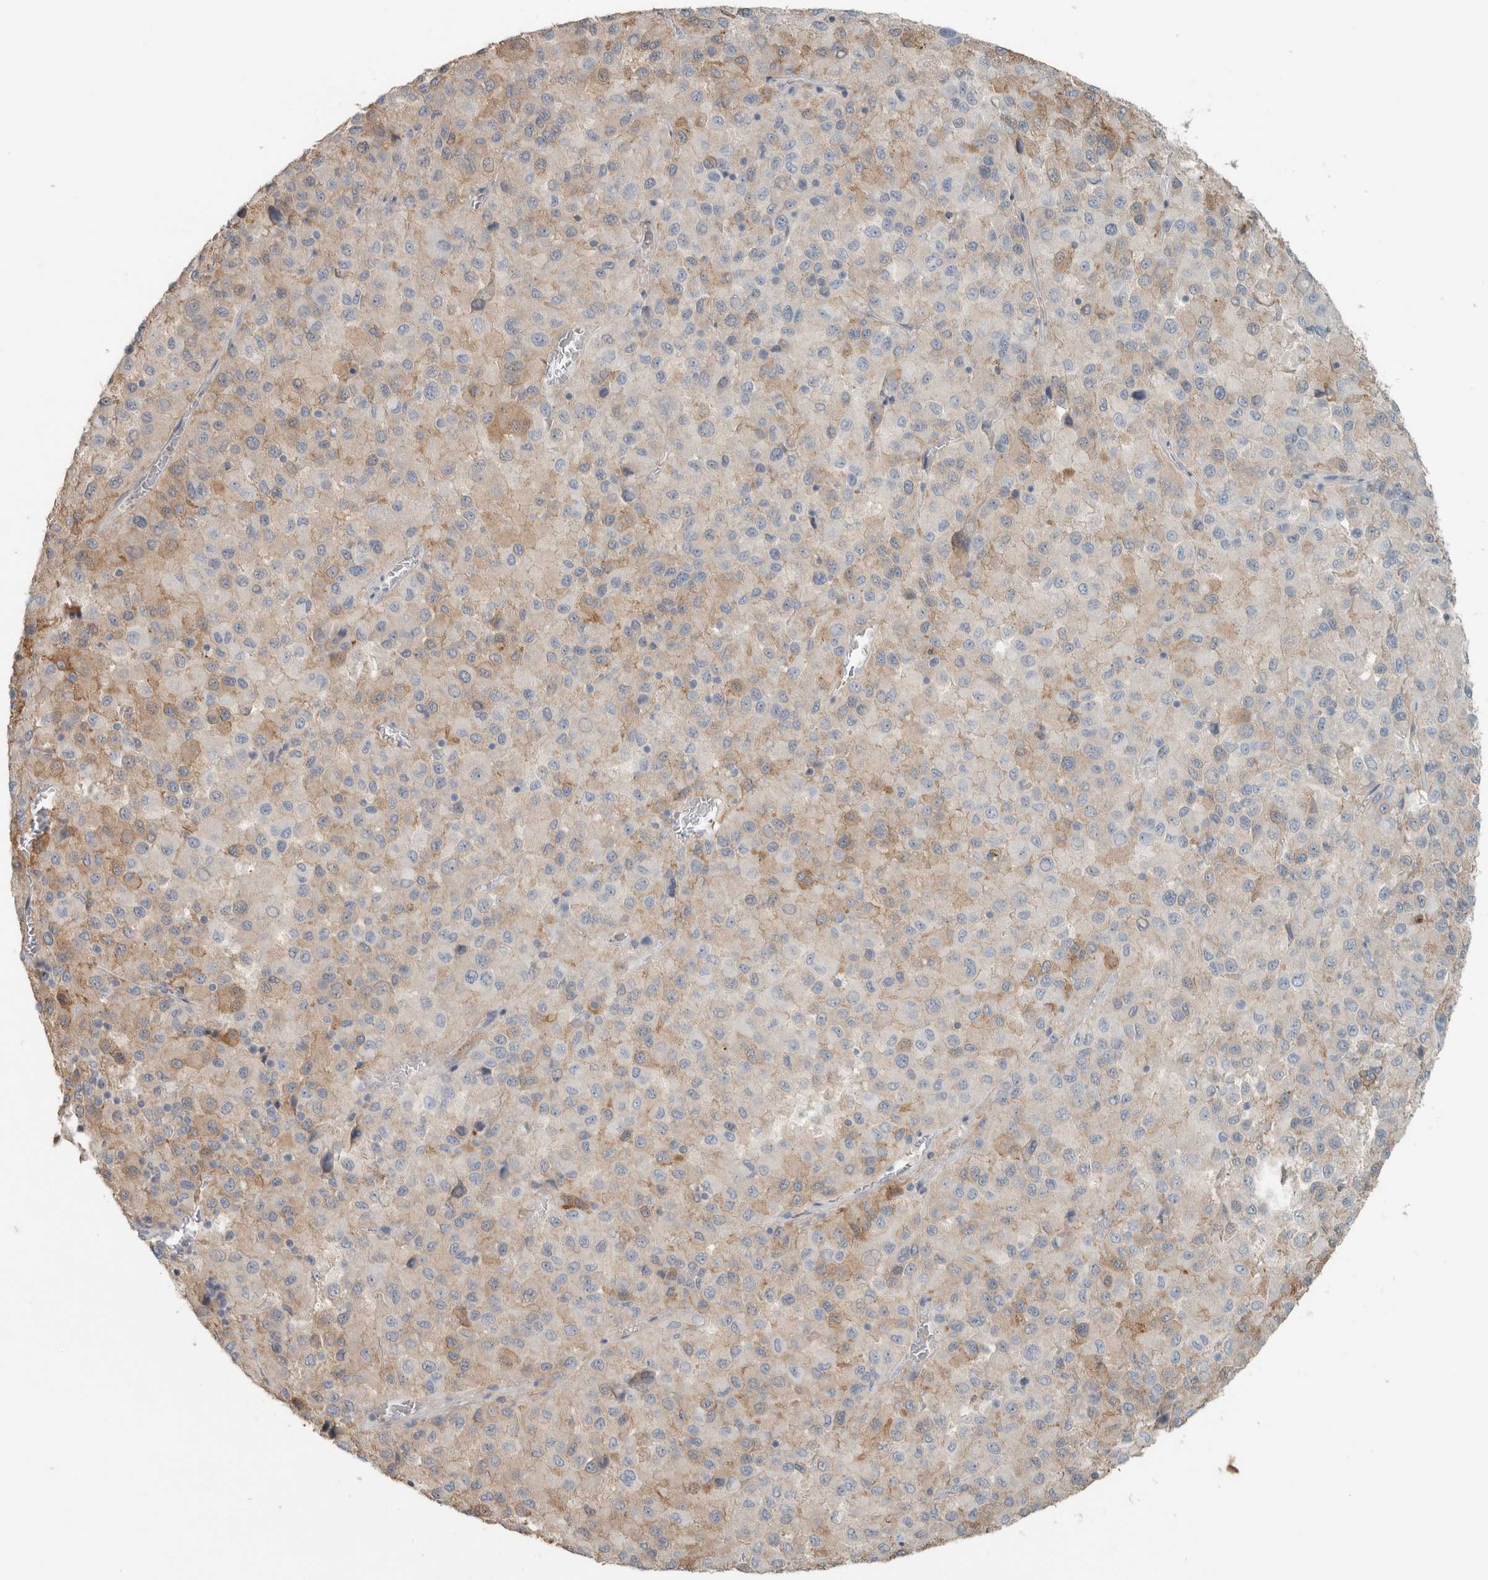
{"staining": {"intensity": "negative", "quantity": "none", "location": "none"}, "tissue": "melanoma", "cell_type": "Tumor cells", "image_type": "cancer", "snomed": [{"axis": "morphology", "description": "Malignant melanoma, Metastatic site"}, {"axis": "topography", "description": "Lung"}], "caption": "This is an immunohistochemistry image of human malignant melanoma (metastatic site). There is no positivity in tumor cells.", "gene": "SCIN", "patient": {"sex": "male", "age": 64}}